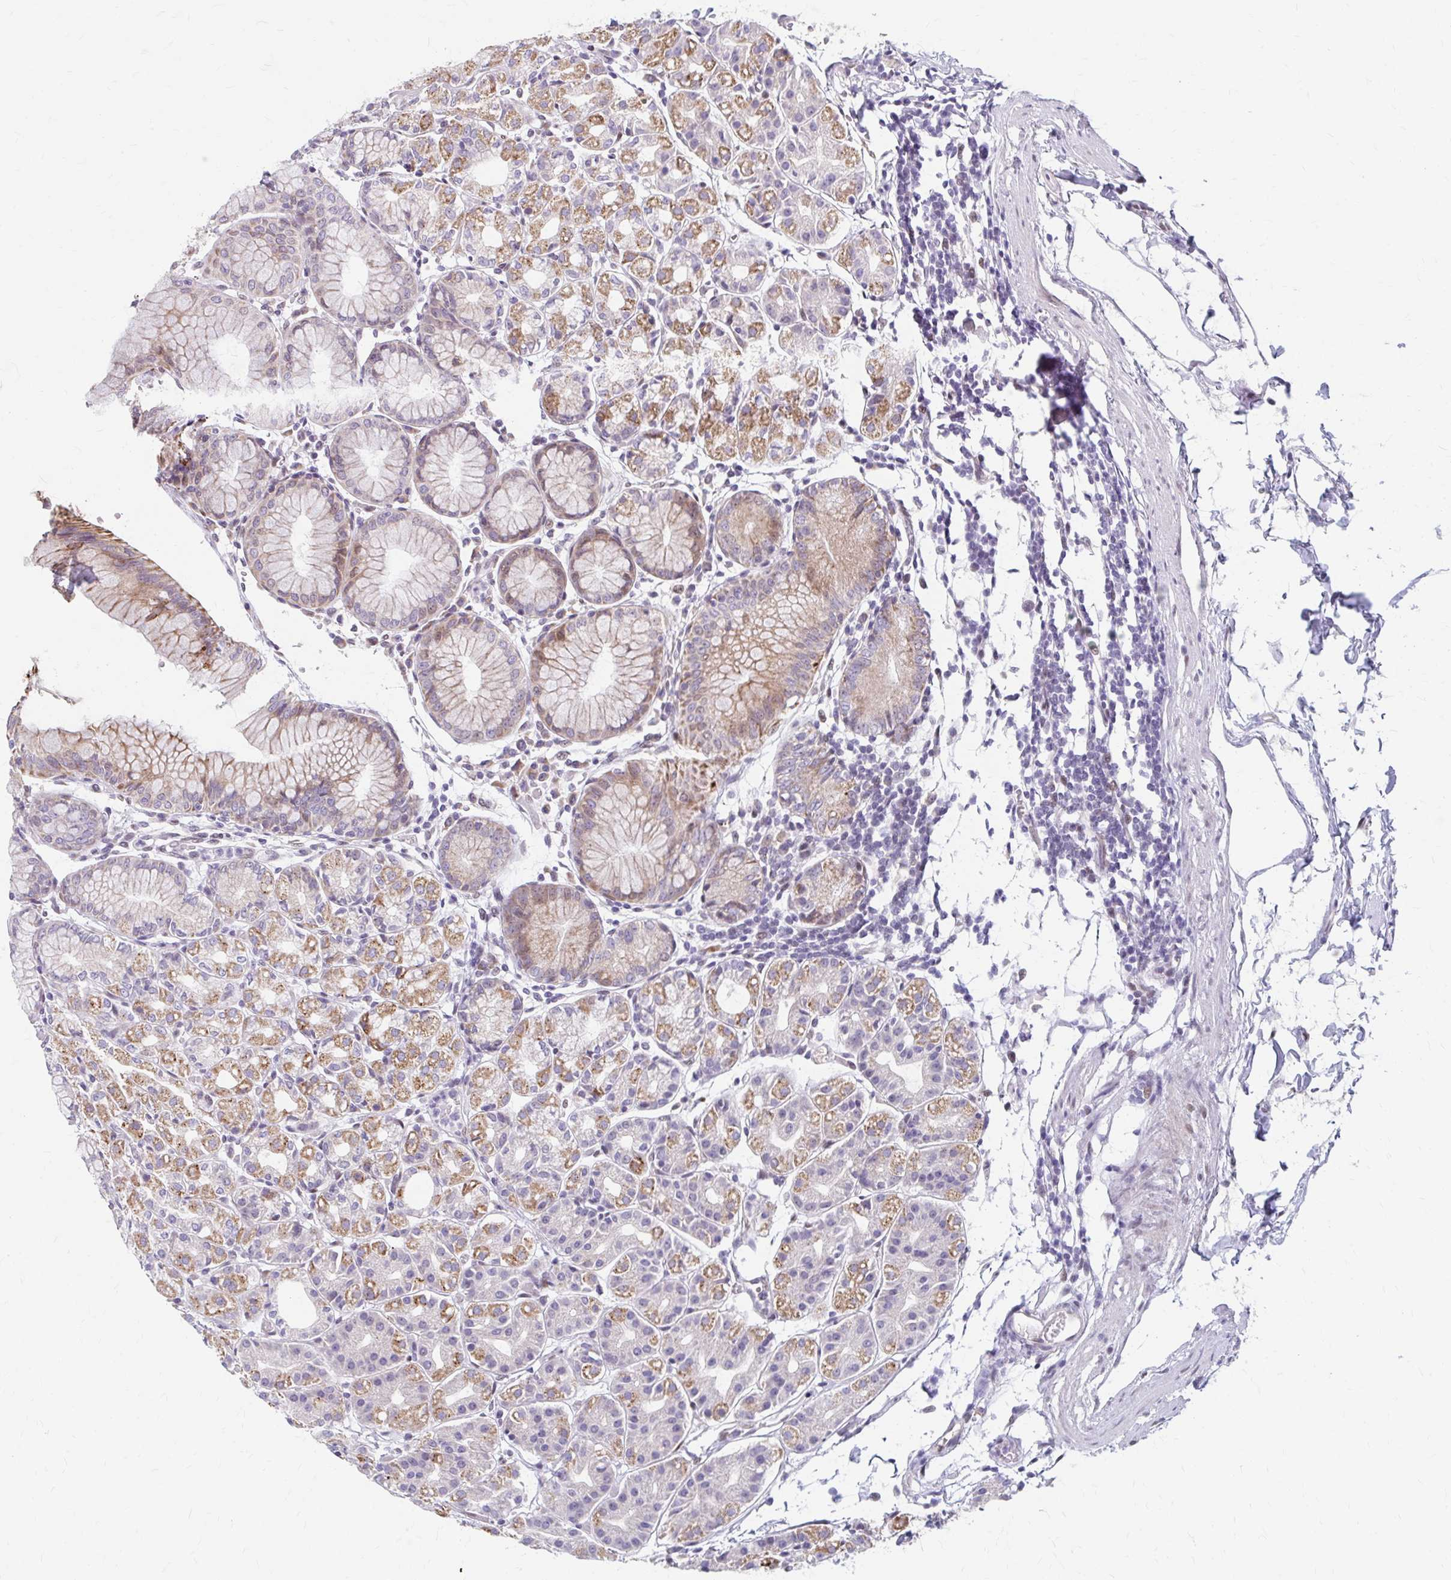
{"staining": {"intensity": "moderate", "quantity": "25%-75%", "location": "cytoplasmic/membranous"}, "tissue": "stomach", "cell_type": "Glandular cells", "image_type": "normal", "snomed": [{"axis": "morphology", "description": "Normal tissue, NOS"}, {"axis": "topography", "description": "Stomach"}], "caption": "Immunohistochemistry (IHC) (DAB) staining of normal human stomach reveals moderate cytoplasmic/membranous protein positivity in about 25%-75% of glandular cells. The staining is performed using DAB (3,3'-diaminobenzidine) brown chromogen to label protein expression. The nuclei are counter-stained blue using hematoxylin.", "gene": "BEAN1", "patient": {"sex": "female", "age": 57}}